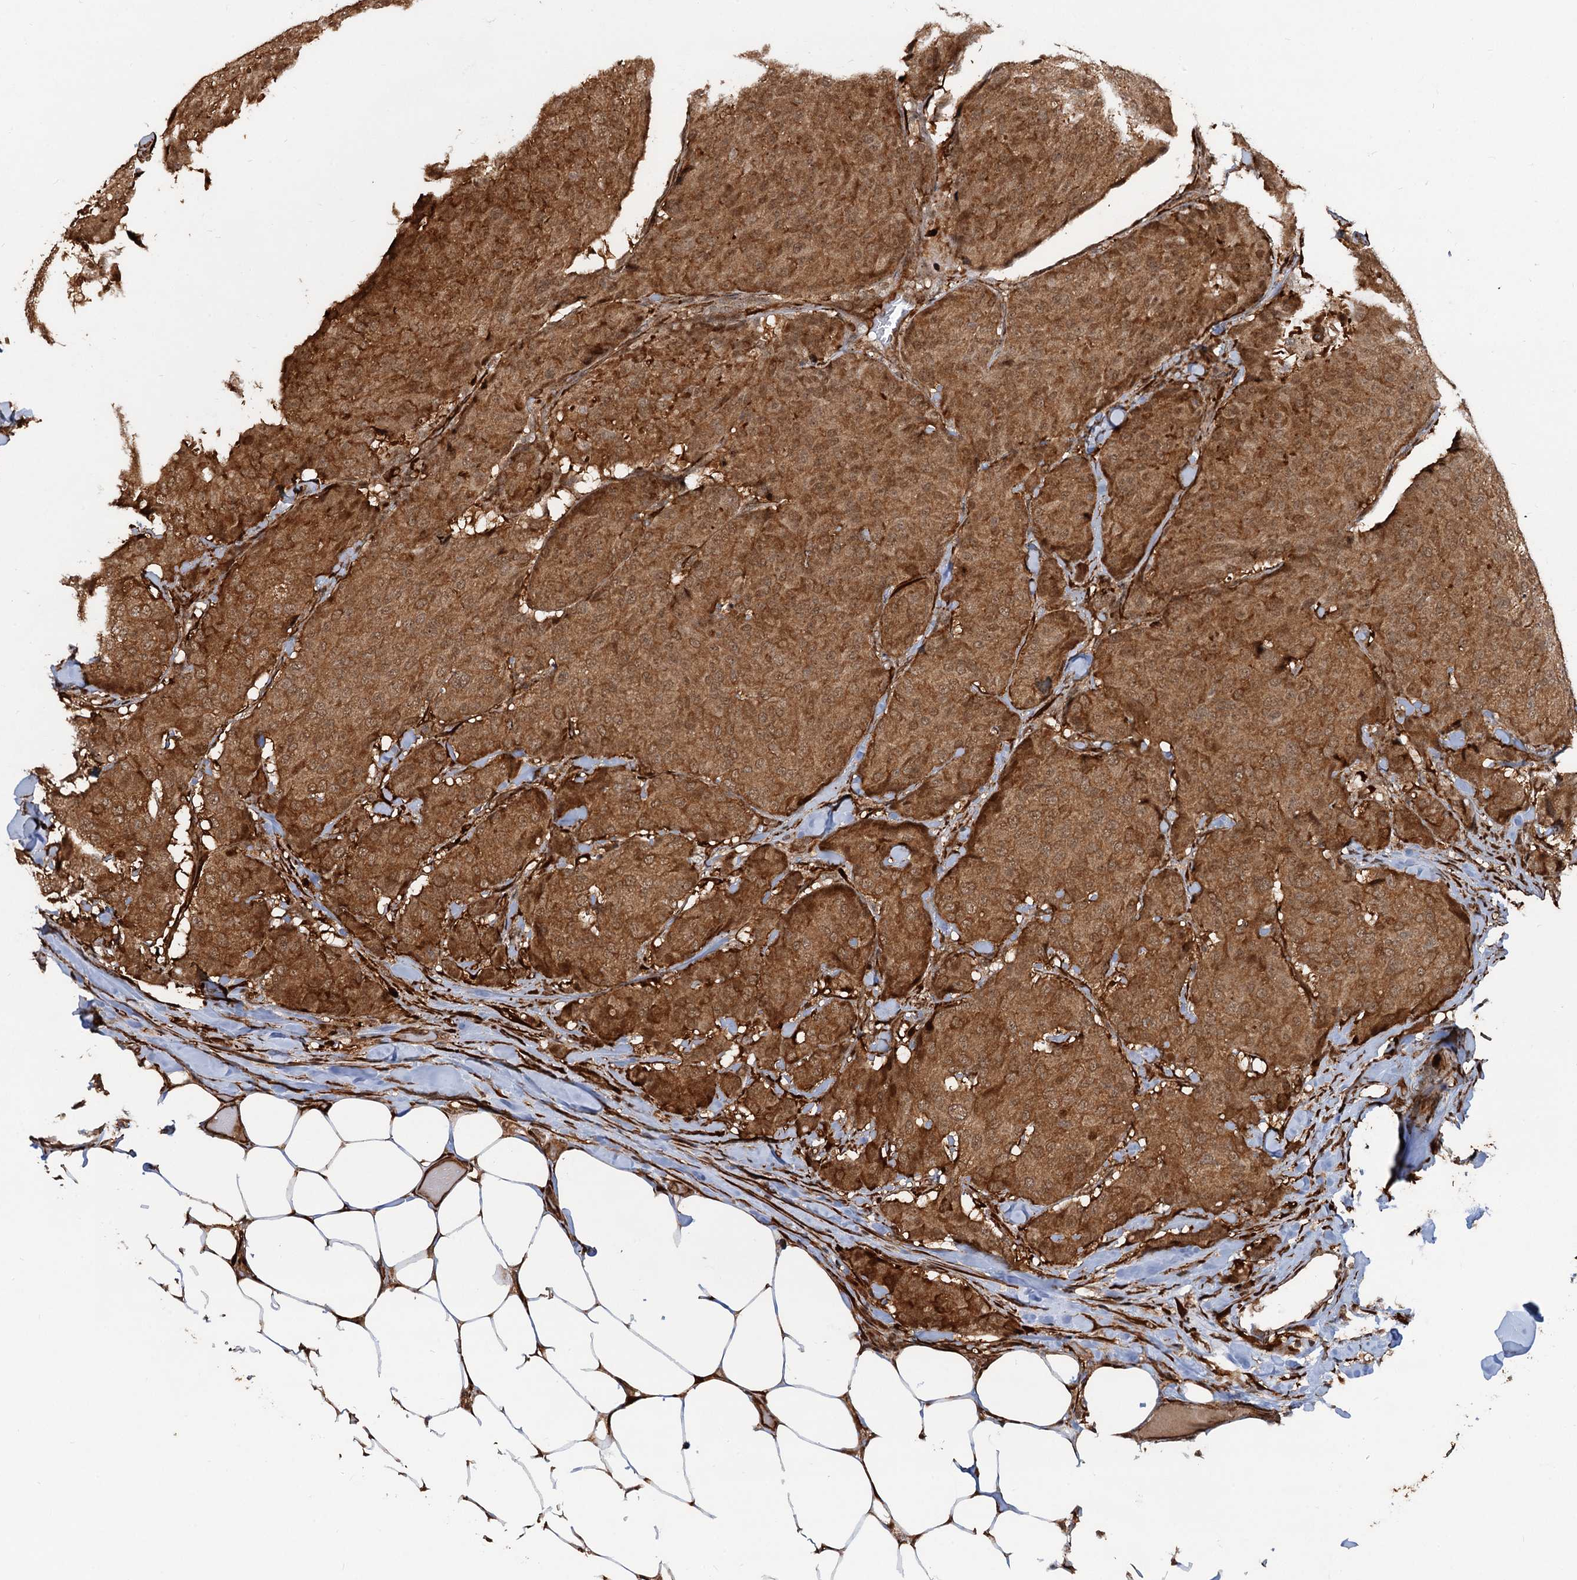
{"staining": {"intensity": "moderate", "quantity": ">75%", "location": "cytoplasmic/membranous,nuclear"}, "tissue": "breast cancer", "cell_type": "Tumor cells", "image_type": "cancer", "snomed": [{"axis": "morphology", "description": "Duct carcinoma"}, {"axis": "topography", "description": "Breast"}], "caption": "Tumor cells show medium levels of moderate cytoplasmic/membranous and nuclear staining in approximately >75% of cells in breast cancer. Using DAB (3,3'-diaminobenzidine) (brown) and hematoxylin (blue) stains, captured at high magnification using brightfield microscopy.", "gene": "SNRNP25", "patient": {"sex": "female", "age": 75}}